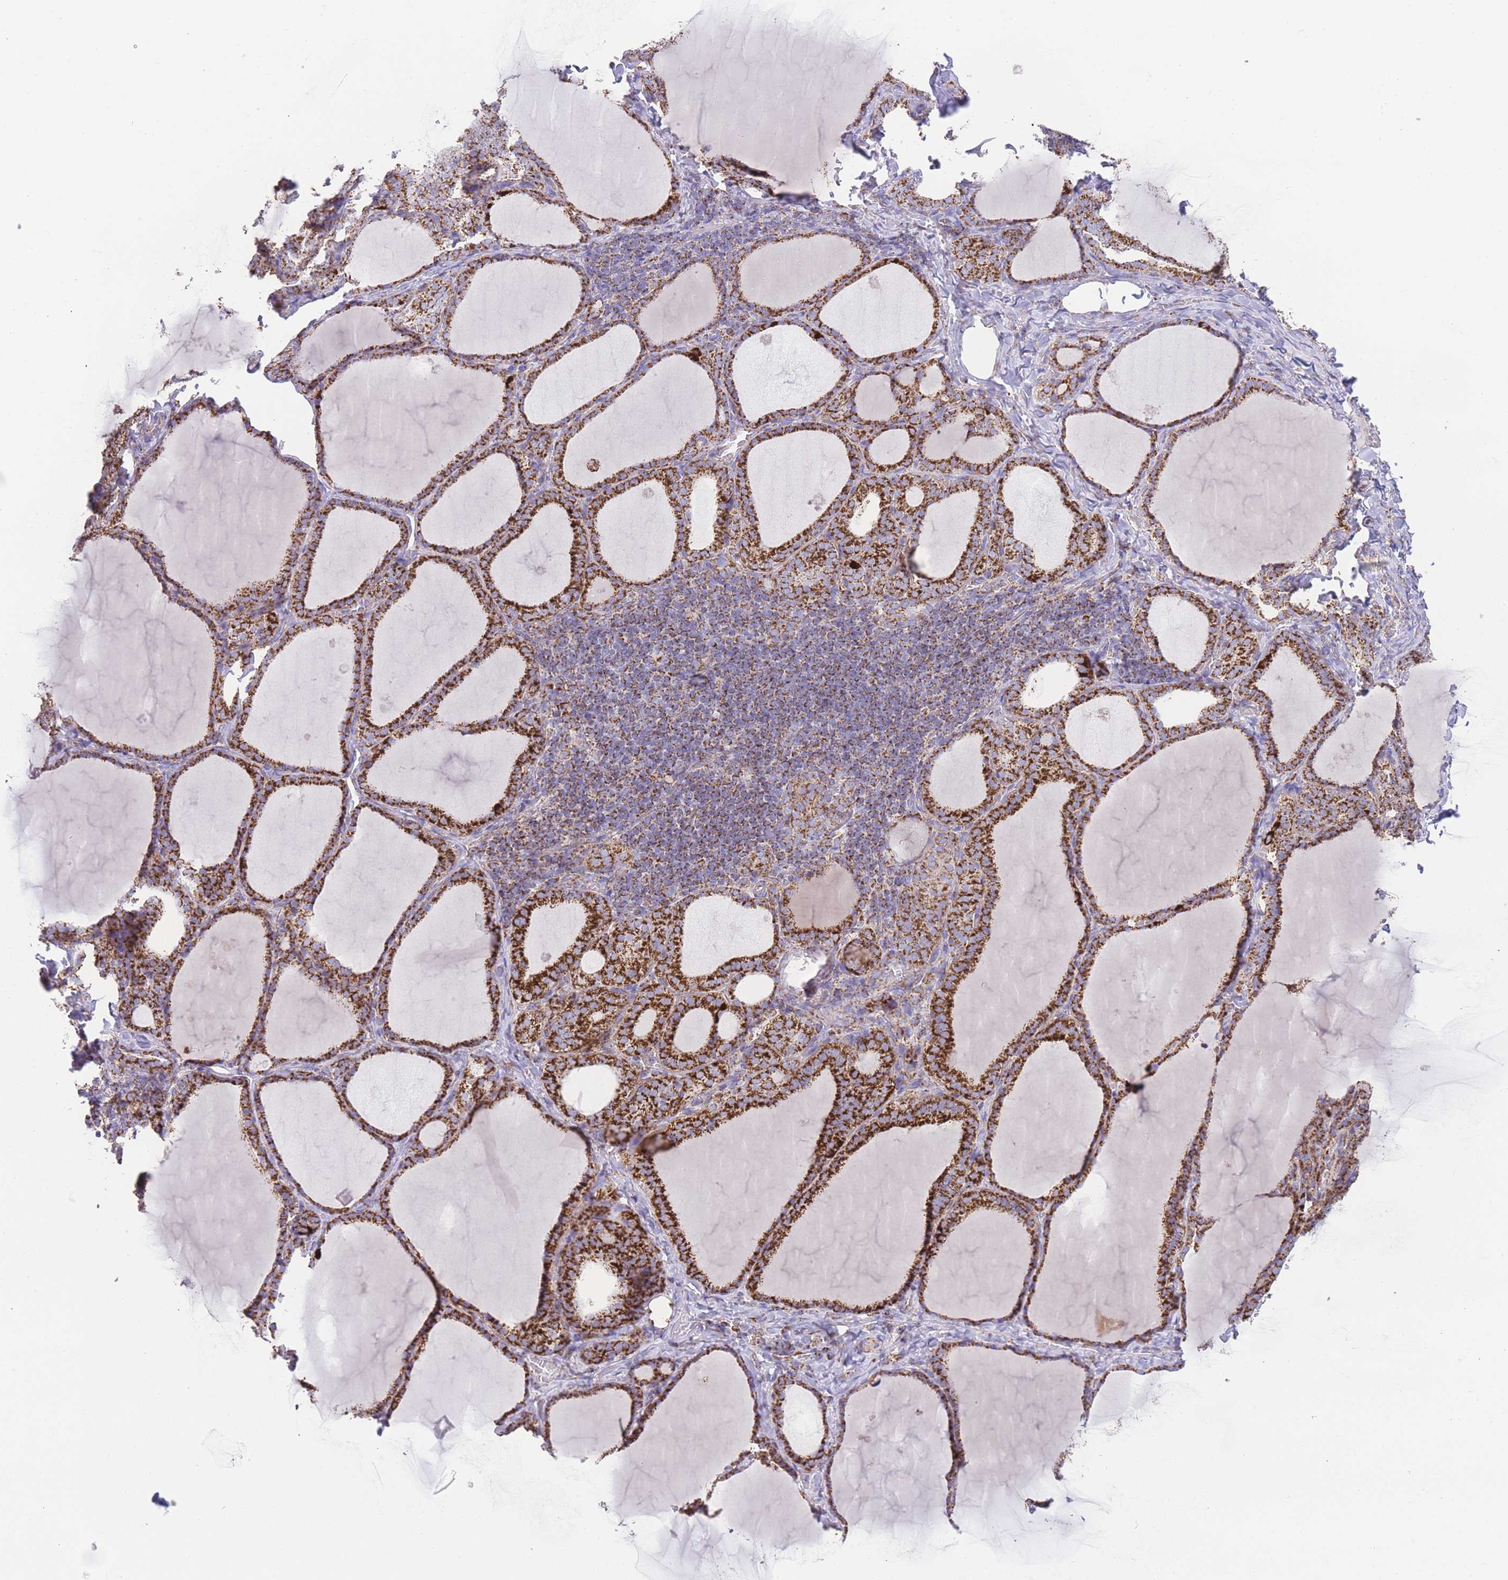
{"staining": {"intensity": "strong", "quantity": ">75%", "location": "cytoplasmic/membranous"}, "tissue": "thyroid gland", "cell_type": "Glandular cells", "image_type": "normal", "snomed": [{"axis": "morphology", "description": "Normal tissue, NOS"}, {"axis": "topography", "description": "Thyroid gland"}], "caption": "The histopathology image demonstrates a brown stain indicating the presence of a protein in the cytoplasmic/membranous of glandular cells in thyroid gland.", "gene": "GSTM1", "patient": {"sex": "female", "age": 39}}